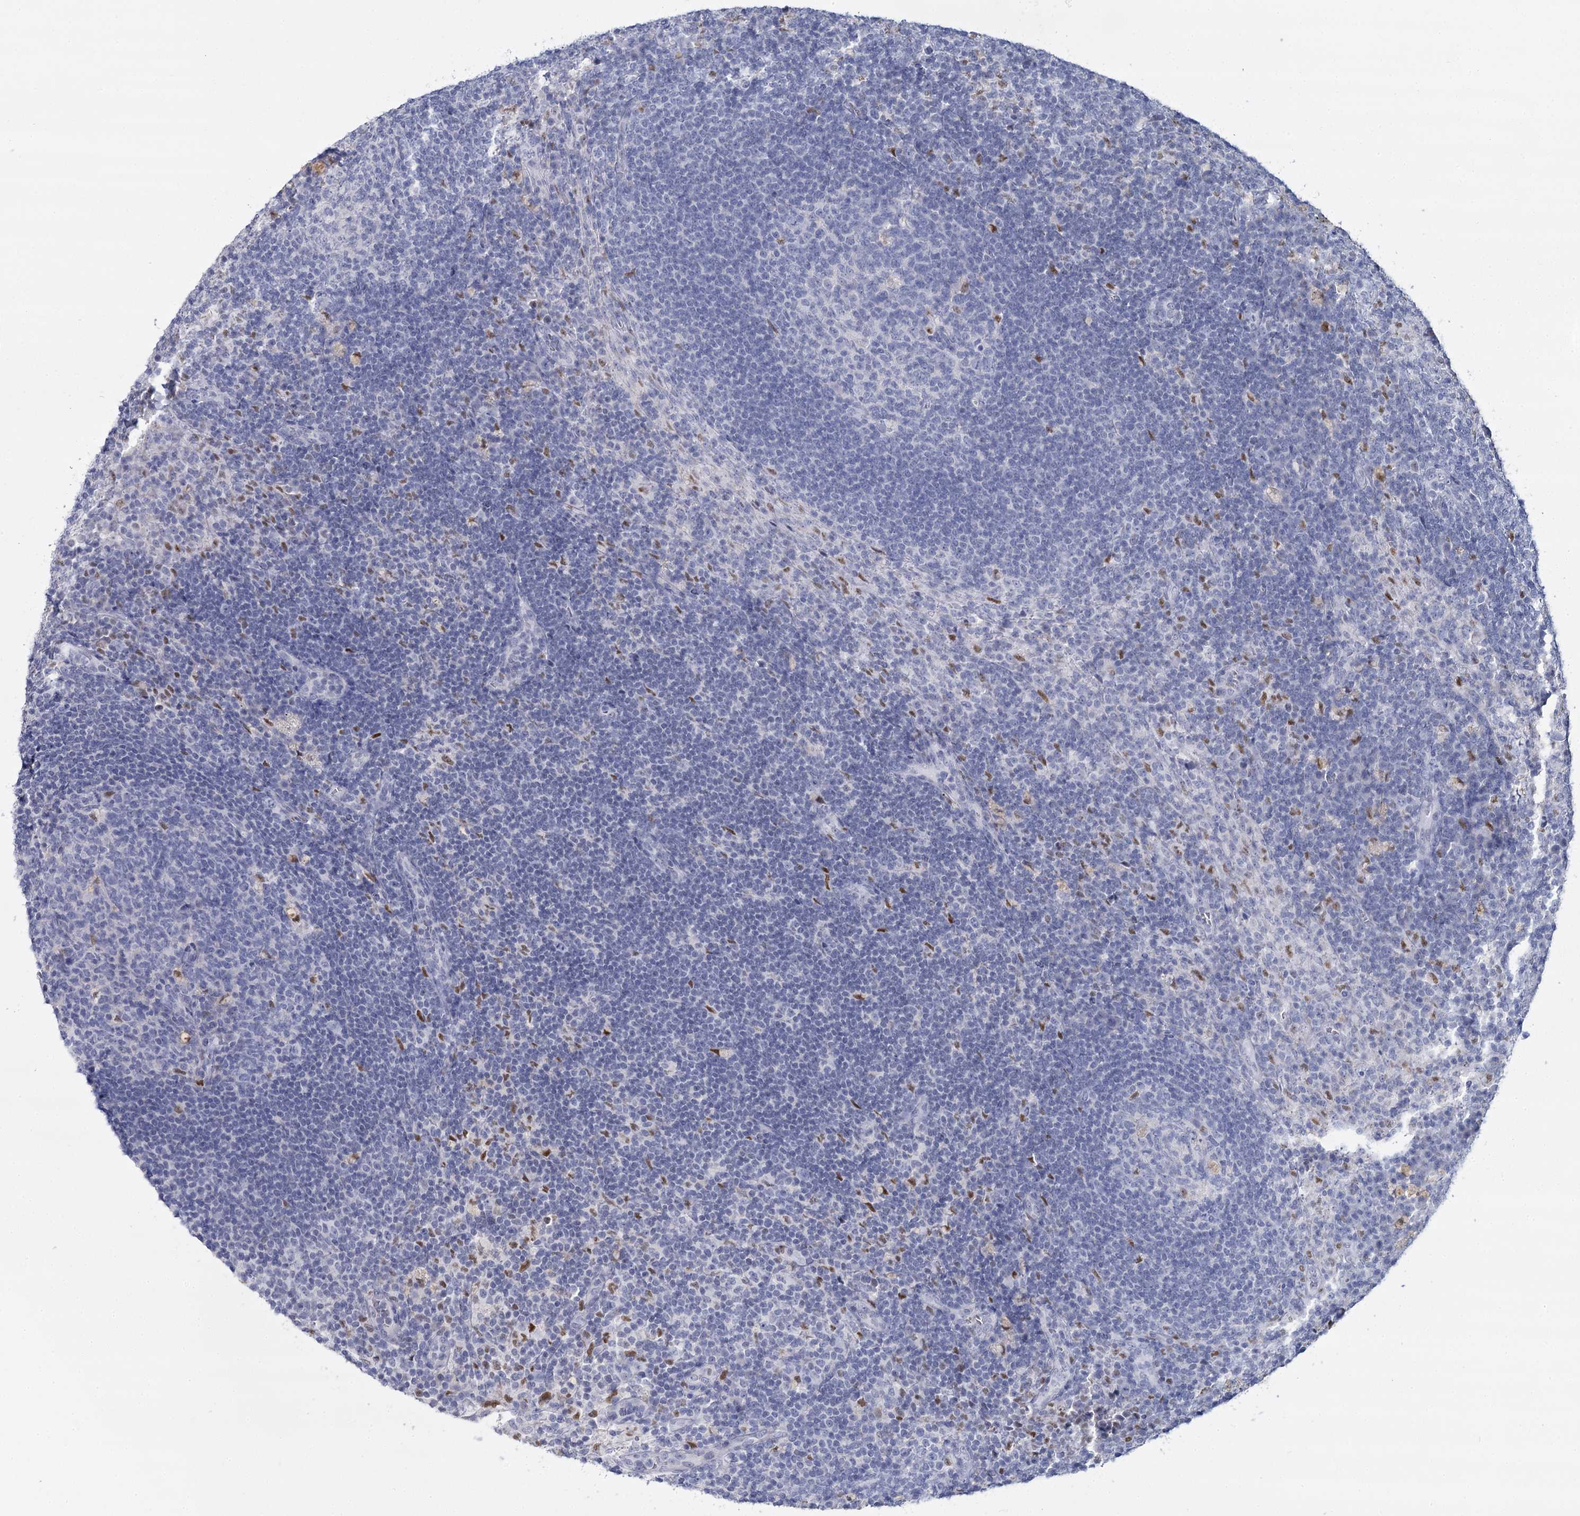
{"staining": {"intensity": "moderate", "quantity": "<25%", "location": "nuclear"}, "tissue": "lymph node", "cell_type": "Germinal center cells", "image_type": "normal", "snomed": [{"axis": "morphology", "description": "Normal tissue, NOS"}, {"axis": "topography", "description": "Lymph node"}], "caption": "IHC (DAB) staining of benign lymph node exhibits moderate nuclear protein positivity in approximately <25% of germinal center cells.", "gene": "IGSF3", "patient": {"sex": "female", "age": 70}}